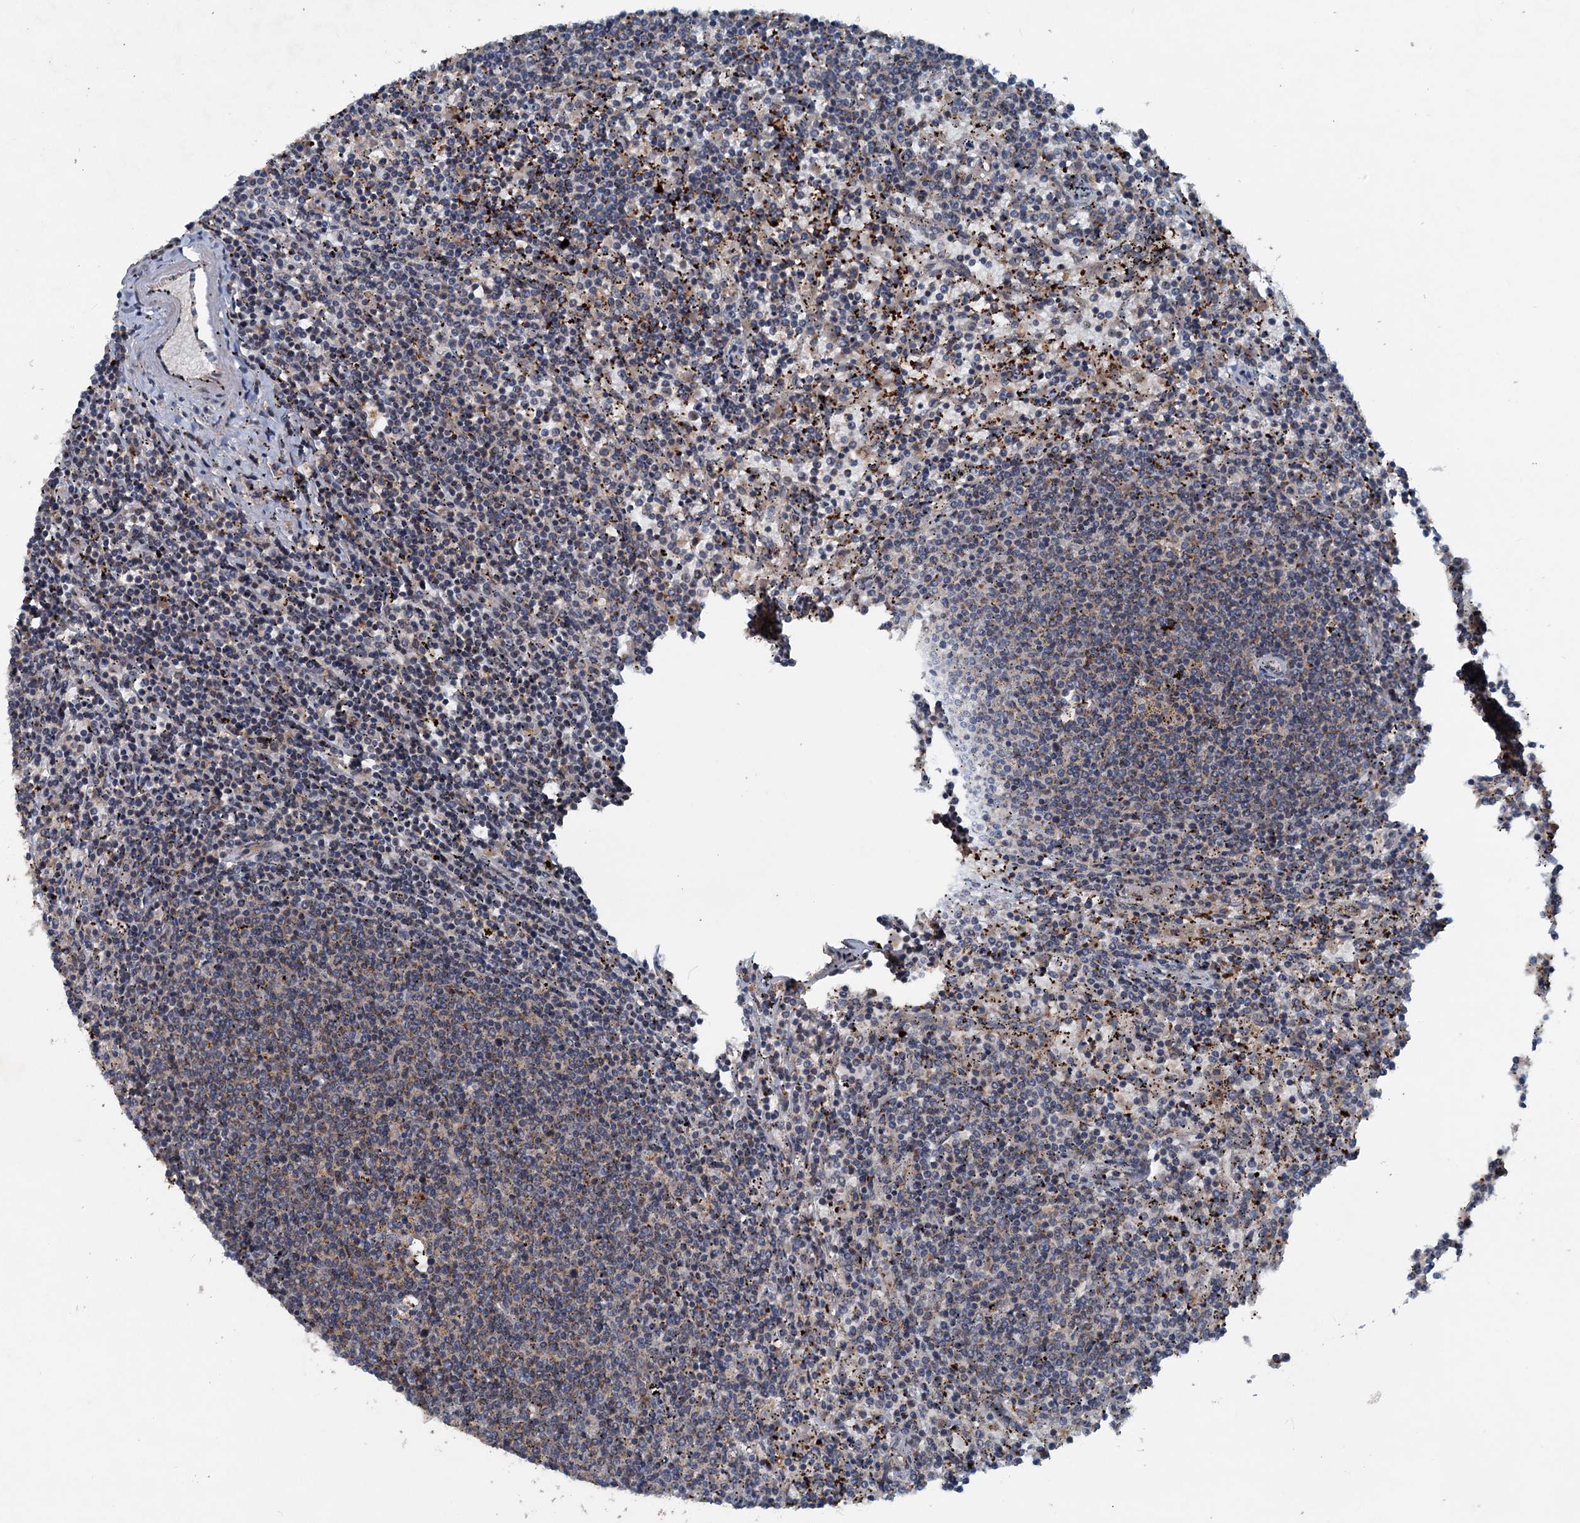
{"staining": {"intensity": "weak", "quantity": "<25%", "location": "cytoplasmic/membranous"}, "tissue": "lymphoma", "cell_type": "Tumor cells", "image_type": "cancer", "snomed": [{"axis": "morphology", "description": "Malignant lymphoma, non-Hodgkin's type, Low grade"}, {"axis": "topography", "description": "Spleen"}], "caption": "Tumor cells are negative for brown protein staining in malignant lymphoma, non-Hodgkin's type (low-grade).", "gene": "N4BP2L2", "patient": {"sex": "female", "age": 50}}